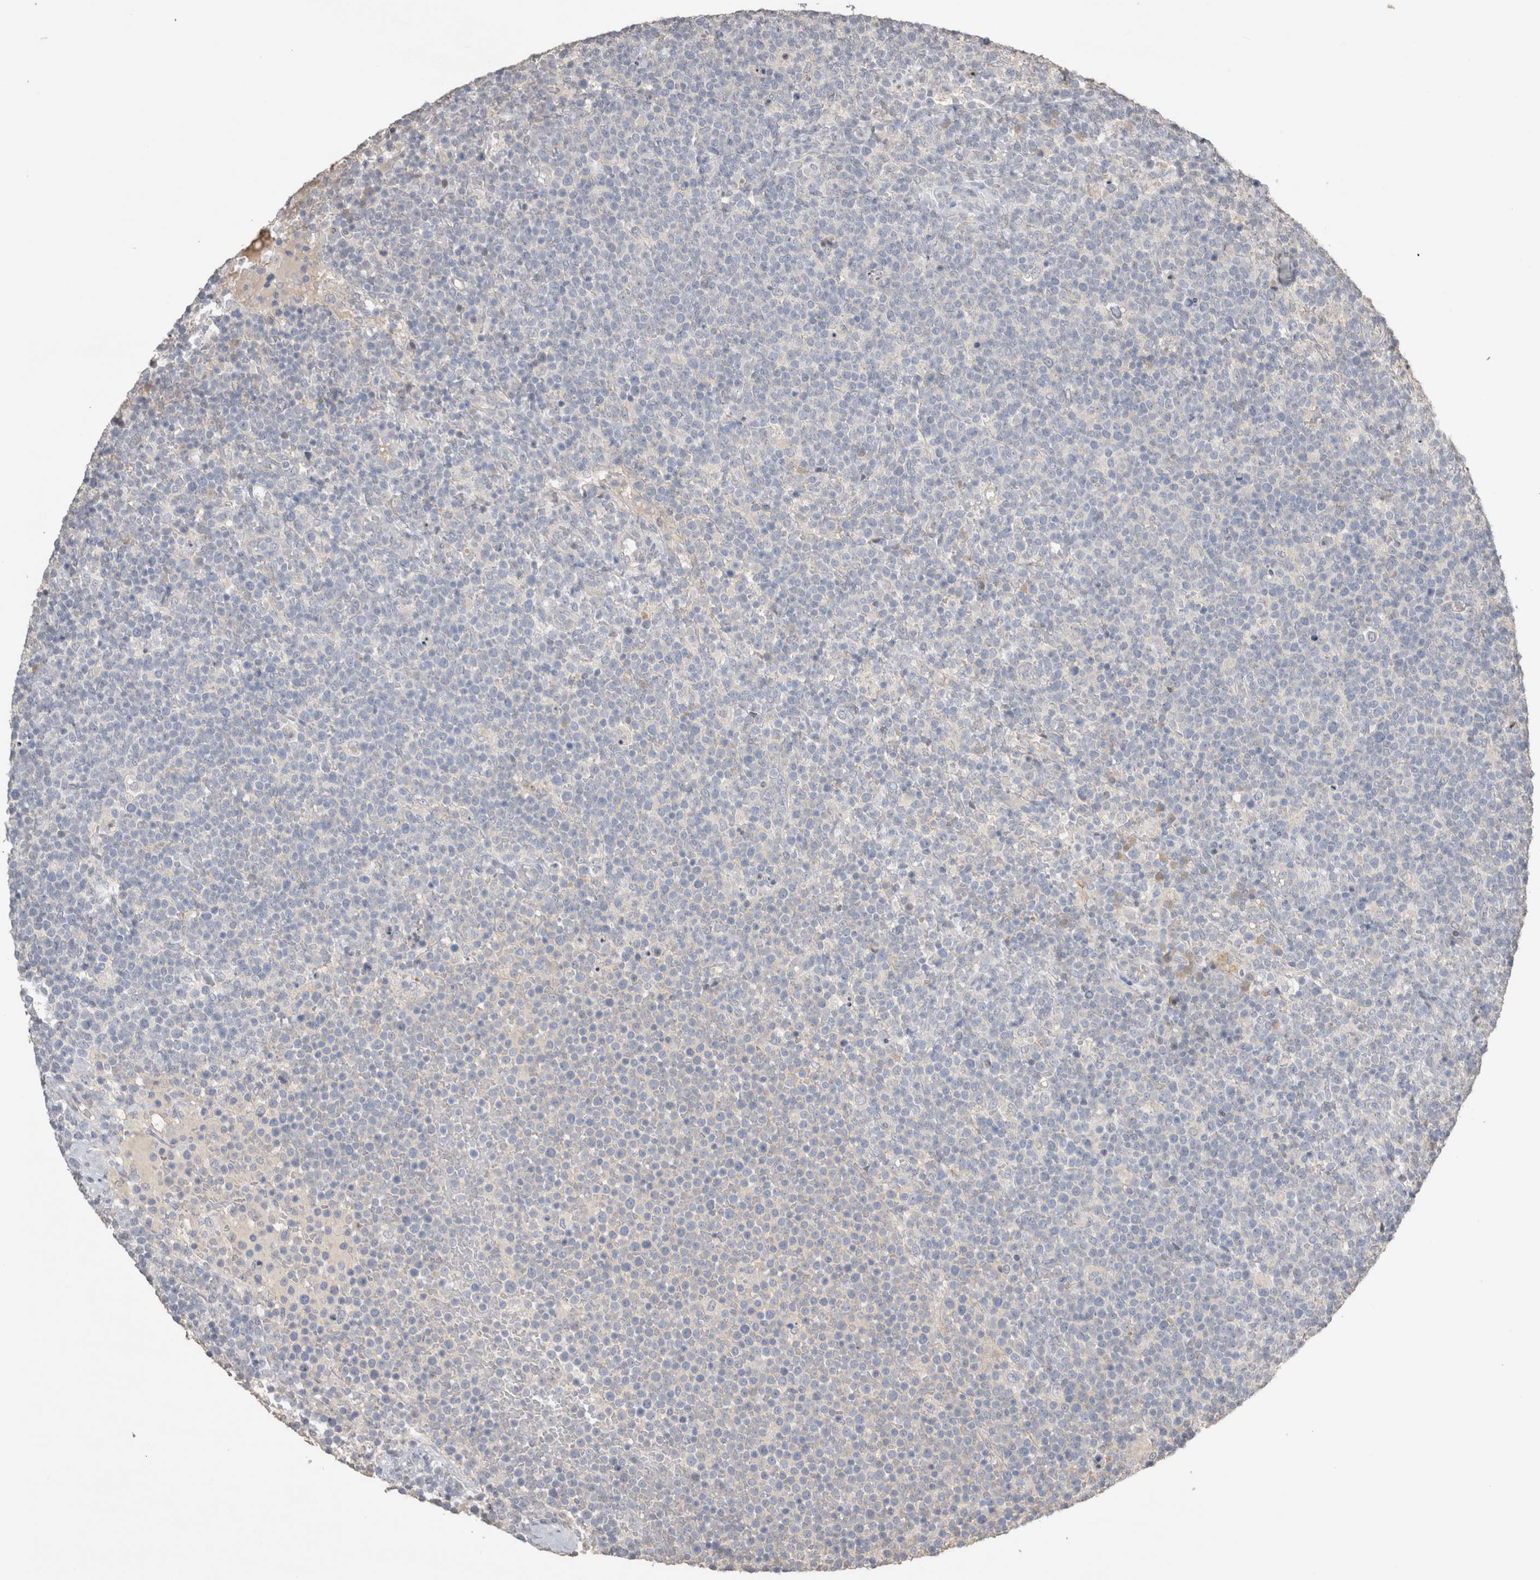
{"staining": {"intensity": "negative", "quantity": "none", "location": "none"}, "tissue": "lymphoma", "cell_type": "Tumor cells", "image_type": "cancer", "snomed": [{"axis": "morphology", "description": "Malignant lymphoma, non-Hodgkin's type, High grade"}, {"axis": "topography", "description": "Lymph node"}], "caption": "Tumor cells are negative for brown protein staining in lymphoma.", "gene": "NAALADL2", "patient": {"sex": "male", "age": 61}}